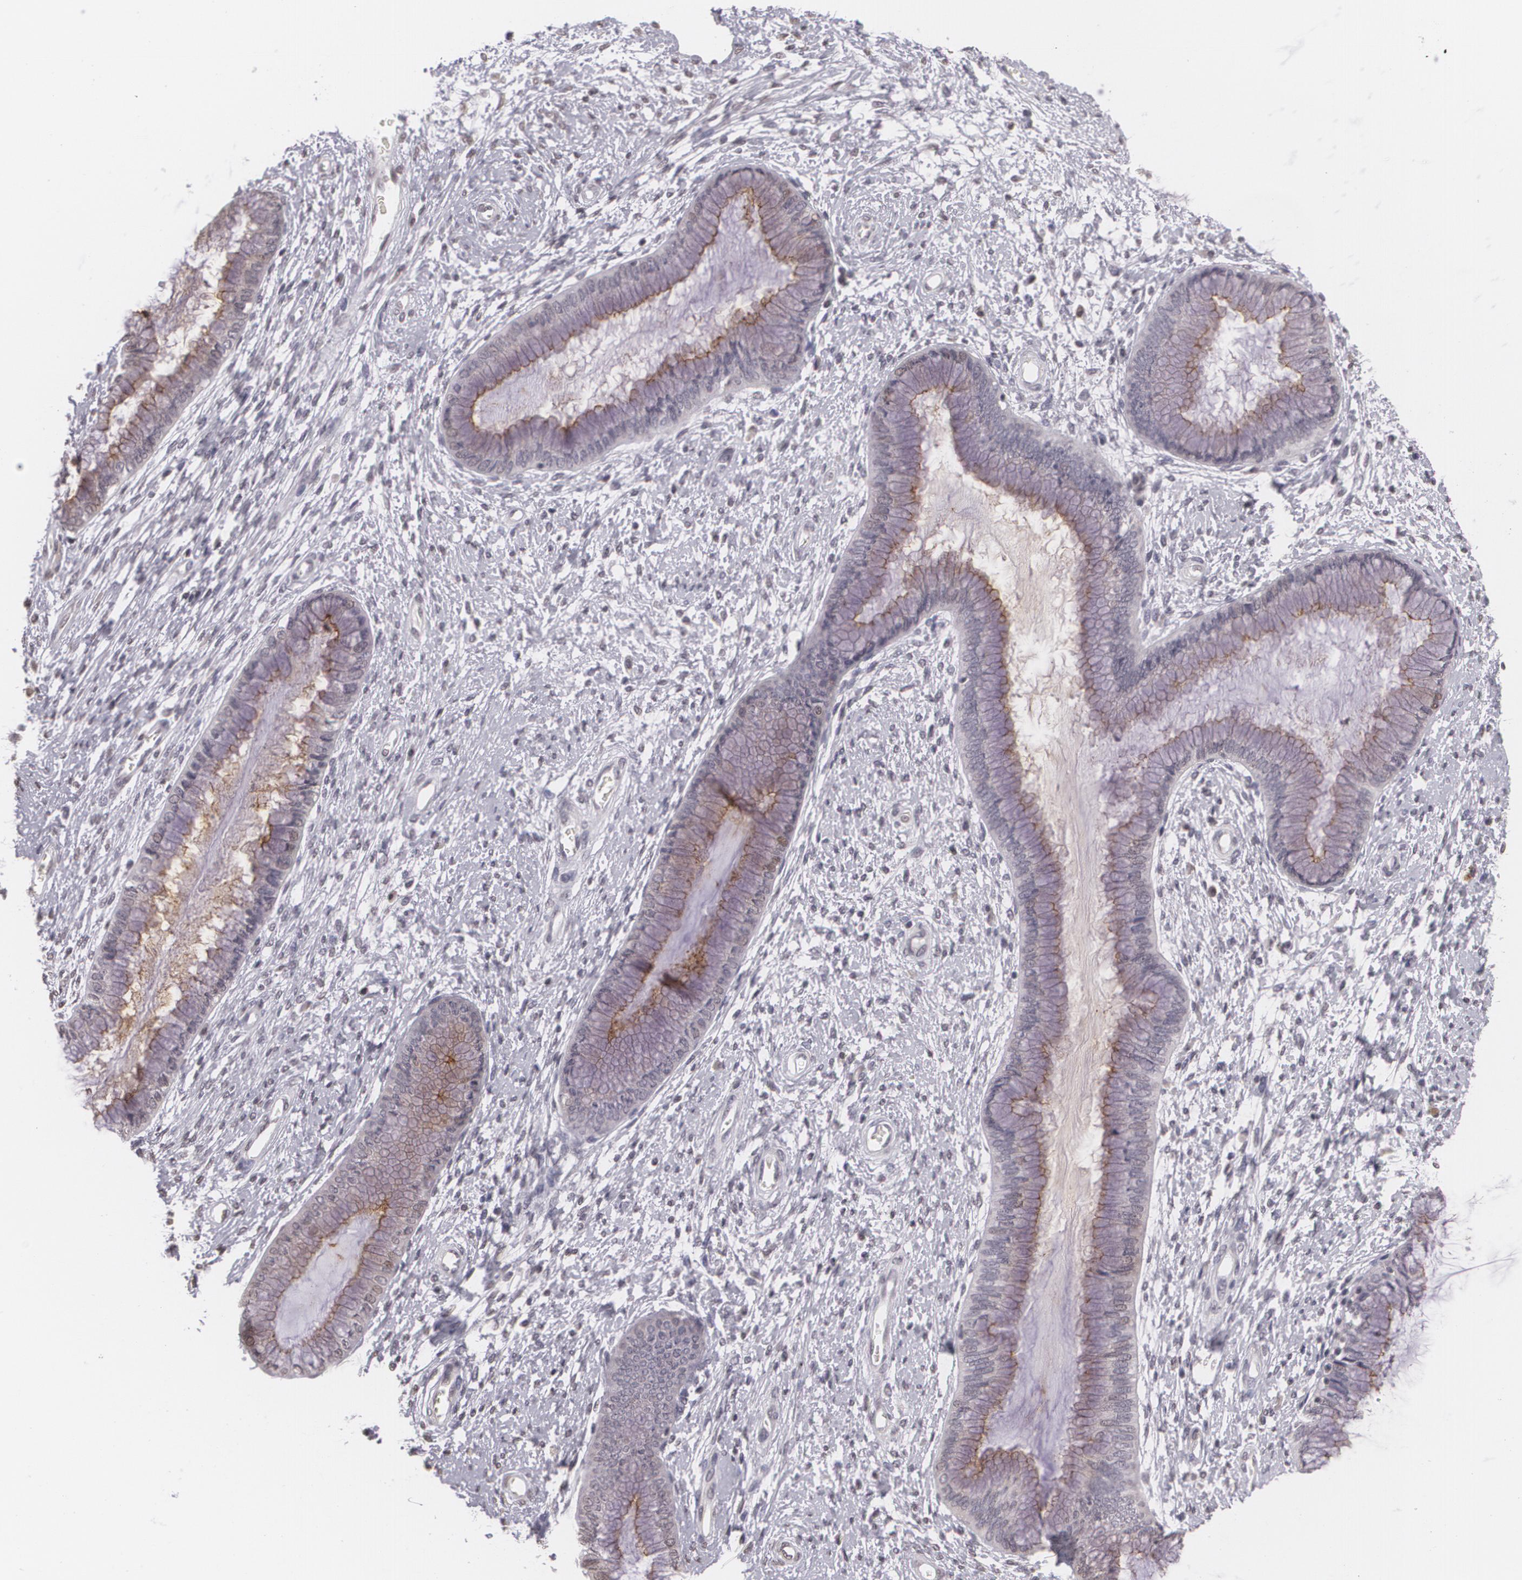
{"staining": {"intensity": "moderate", "quantity": ">75%", "location": "cytoplasmic/membranous"}, "tissue": "cervix", "cell_type": "Glandular cells", "image_type": "normal", "snomed": [{"axis": "morphology", "description": "Normal tissue, NOS"}, {"axis": "topography", "description": "Cervix"}], "caption": "This is a photomicrograph of IHC staining of benign cervix, which shows moderate staining in the cytoplasmic/membranous of glandular cells.", "gene": "MUC1", "patient": {"sex": "female", "age": 27}}